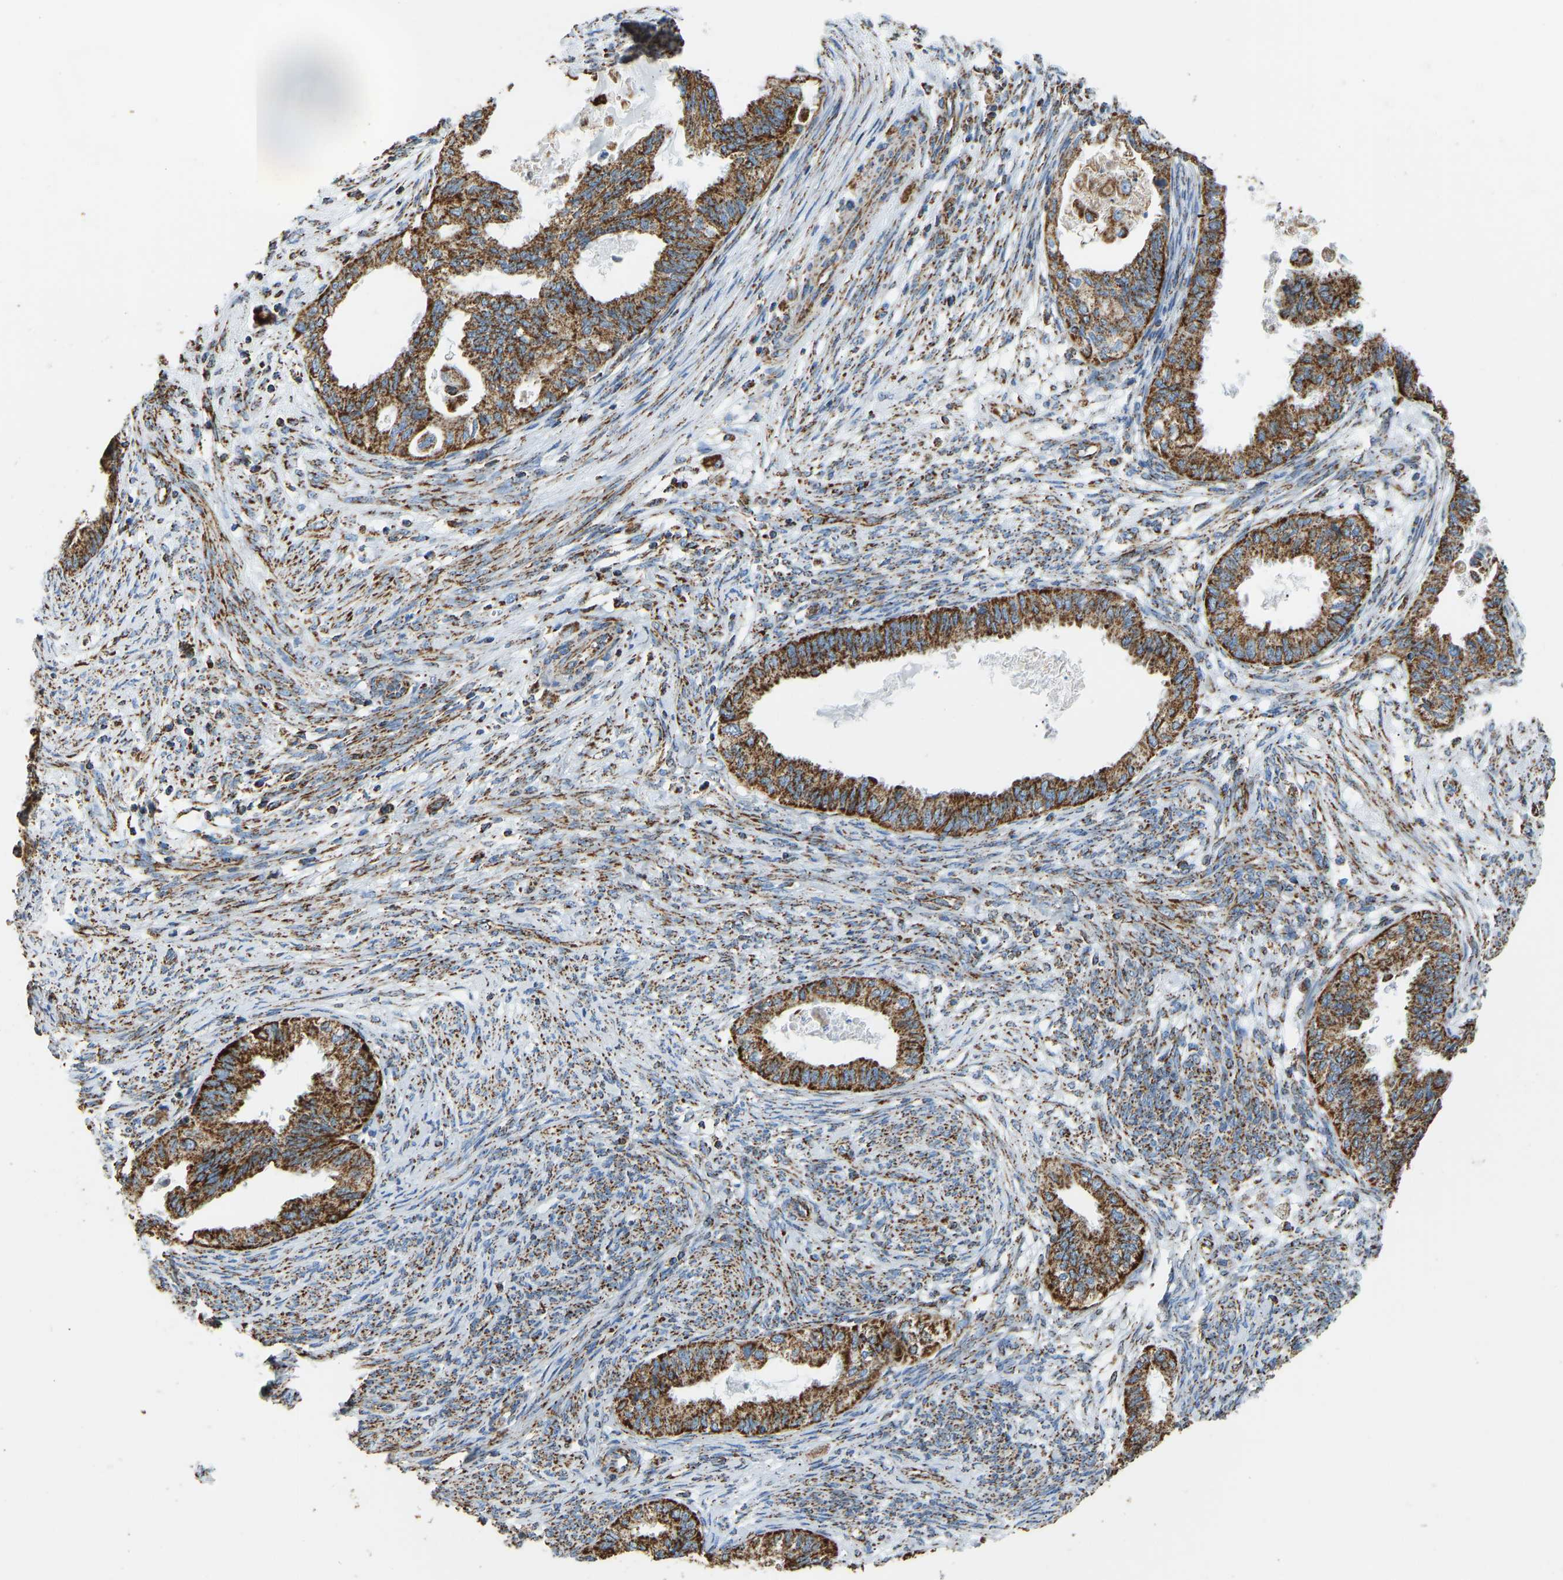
{"staining": {"intensity": "strong", "quantity": ">75%", "location": "cytoplasmic/membranous"}, "tissue": "cervical cancer", "cell_type": "Tumor cells", "image_type": "cancer", "snomed": [{"axis": "morphology", "description": "Normal tissue, NOS"}, {"axis": "morphology", "description": "Adenocarcinoma, NOS"}, {"axis": "topography", "description": "Cervix"}, {"axis": "topography", "description": "Endometrium"}], "caption": "The immunohistochemical stain labels strong cytoplasmic/membranous positivity in tumor cells of adenocarcinoma (cervical) tissue.", "gene": "IRX6", "patient": {"sex": "female", "age": 86}}